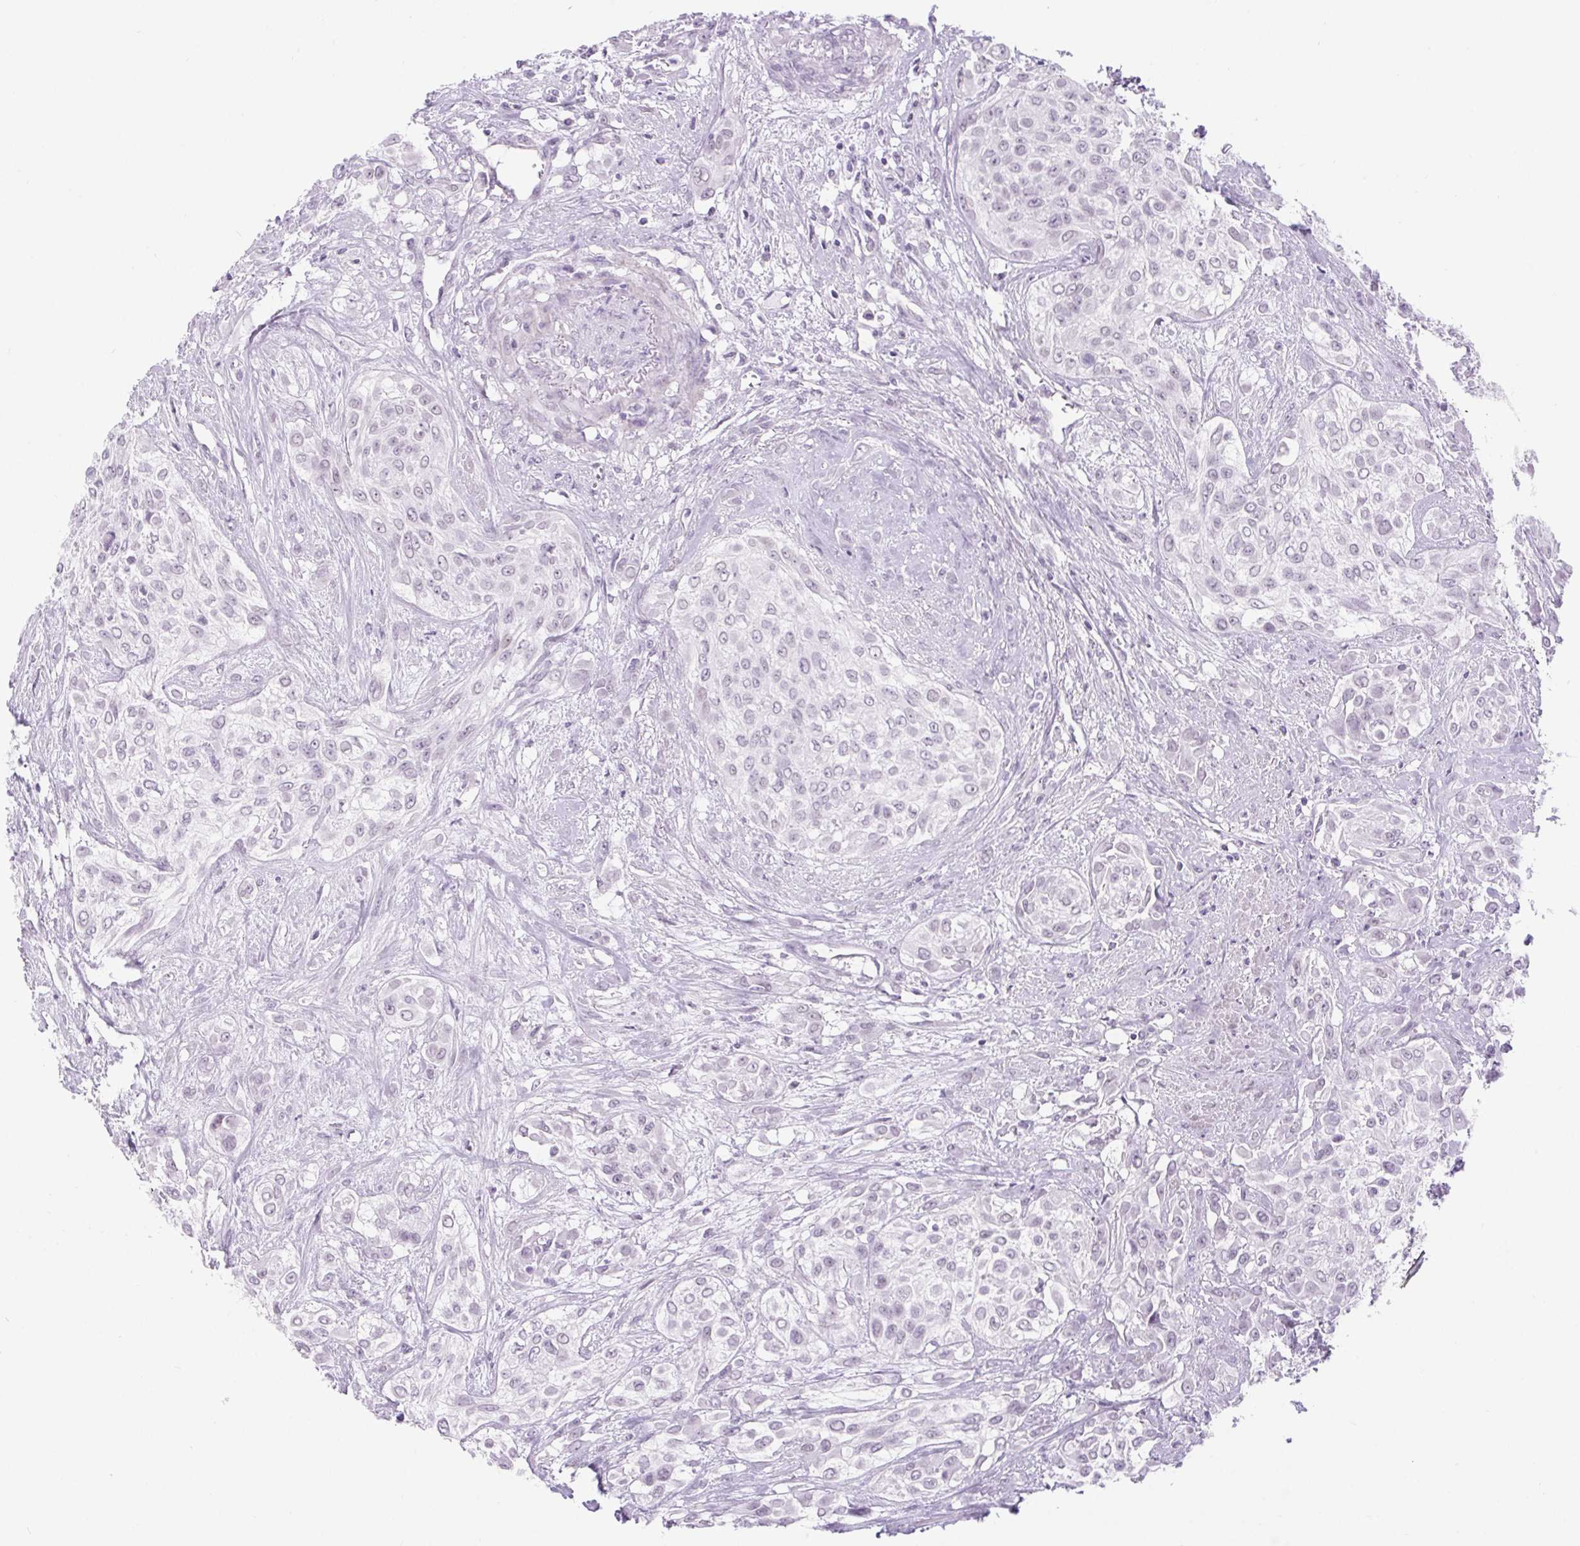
{"staining": {"intensity": "negative", "quantity": "none", "location": "none"}, "tissue": "urothelial cancer", "cell_type": "Tumor cells", "image_type": "cancer", "snomed": [{"axis": "morphology", "description": "Urothelial carcinoma, High grade"}, {"axis": "topography", "description": "Urinary bladder"}], "caption": "The histopathology image exhibits no significant staining in tumor cells of urothelial cancer.", "gene": "BCAS1", "patient": {"sex": "male", "age": 57}}